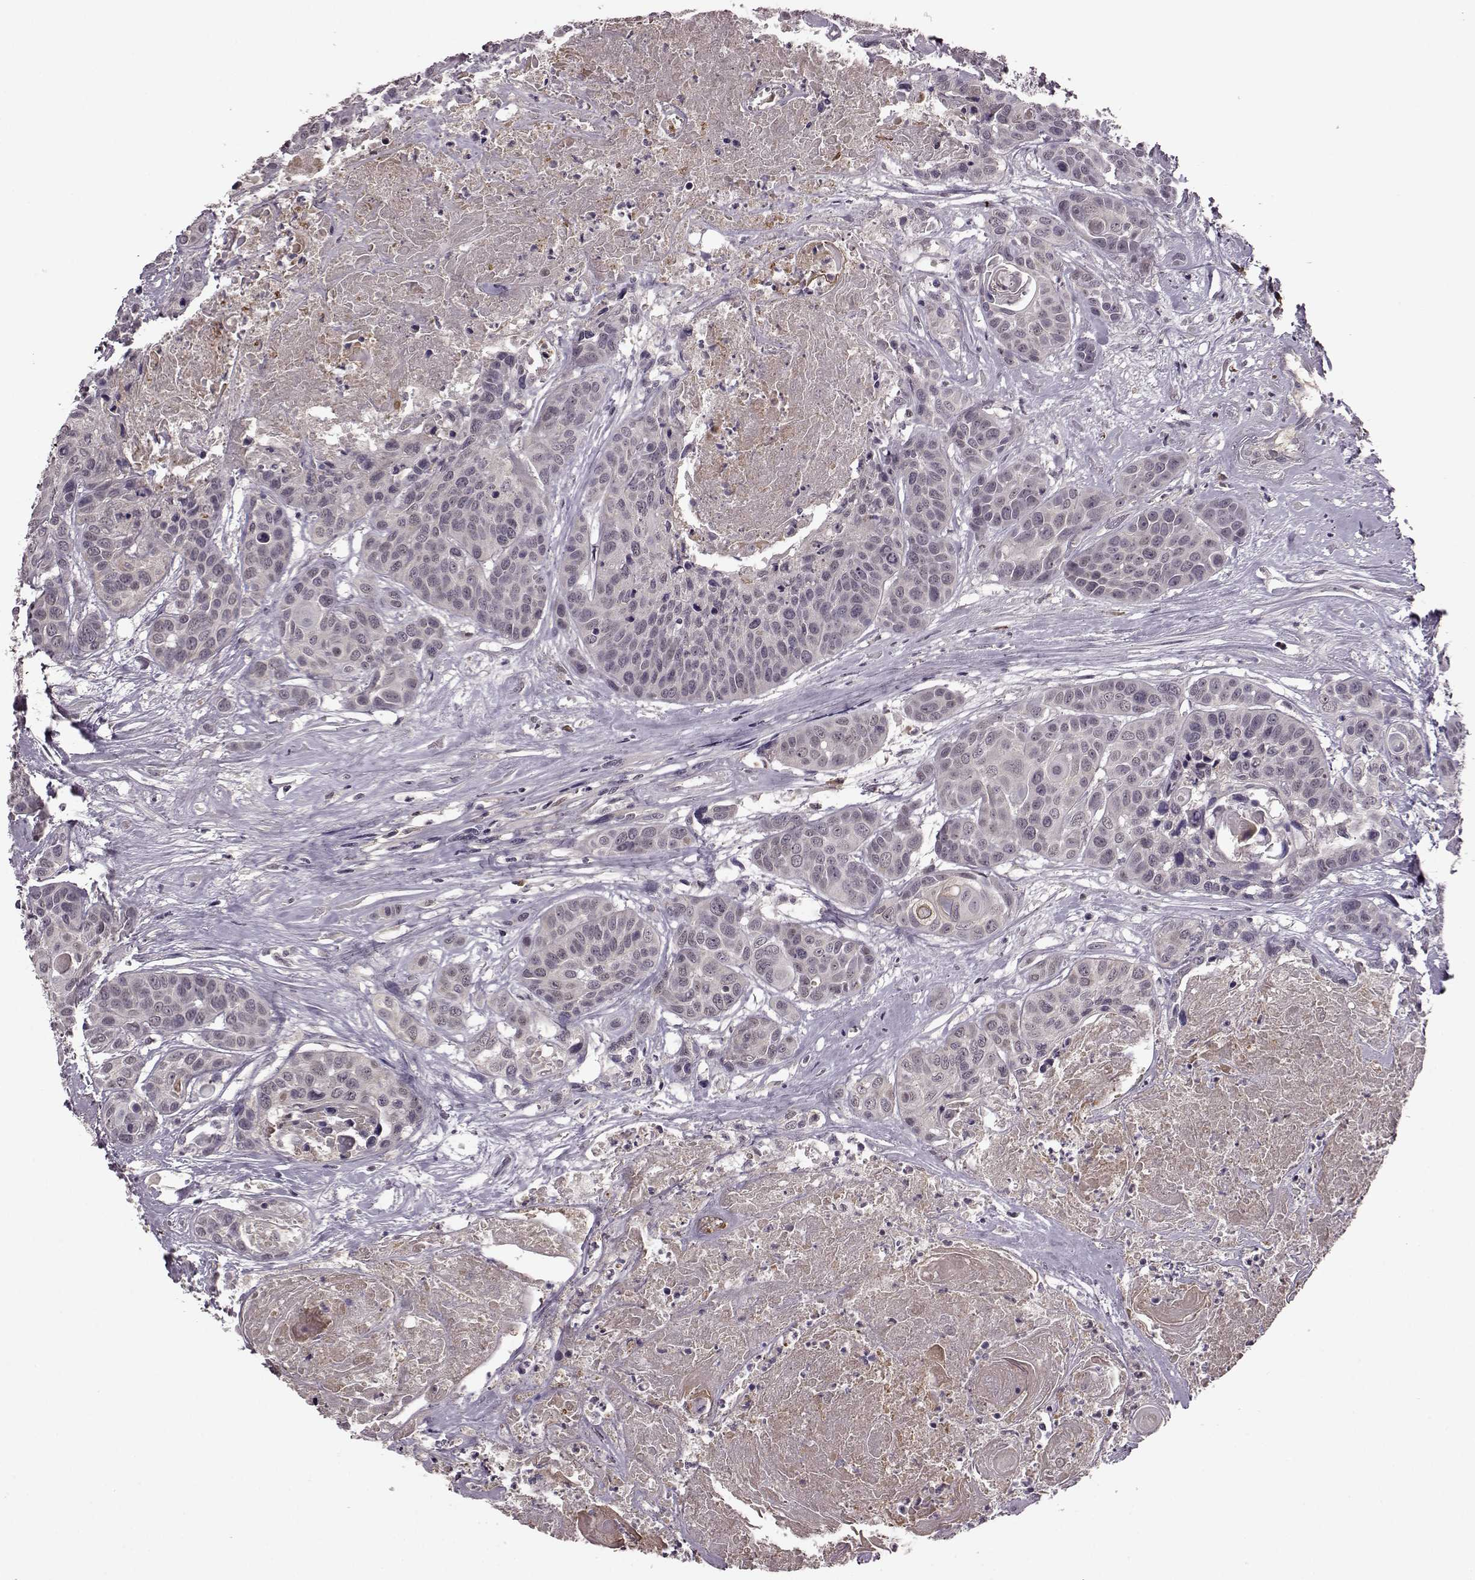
{"staining": {"intensity": "negative", "quantity": "none", "location": "none"}, "tissue": "head and neck cancer", "cell_type": "Tumor cells", "image_type": "cancer", "snomed": [{"axis": "morphology", "description": "Squamous cell carcinoma, NOS"}, {"axis": "topography", "description": "Oral tissue"}, {"axis": "topography", "description": "Head-Neck"}], "caption": "Tumor cells show no significant staining in head and neck cancer (squamous cell carcinoma). Brightfield microscopy of immunohistochemistry (IHC) stained with DAB (brown) and hematoxylin (blue), captured at high magnification.", "gene": "NRL", "patient": {"sex": "male", "age": 56}}